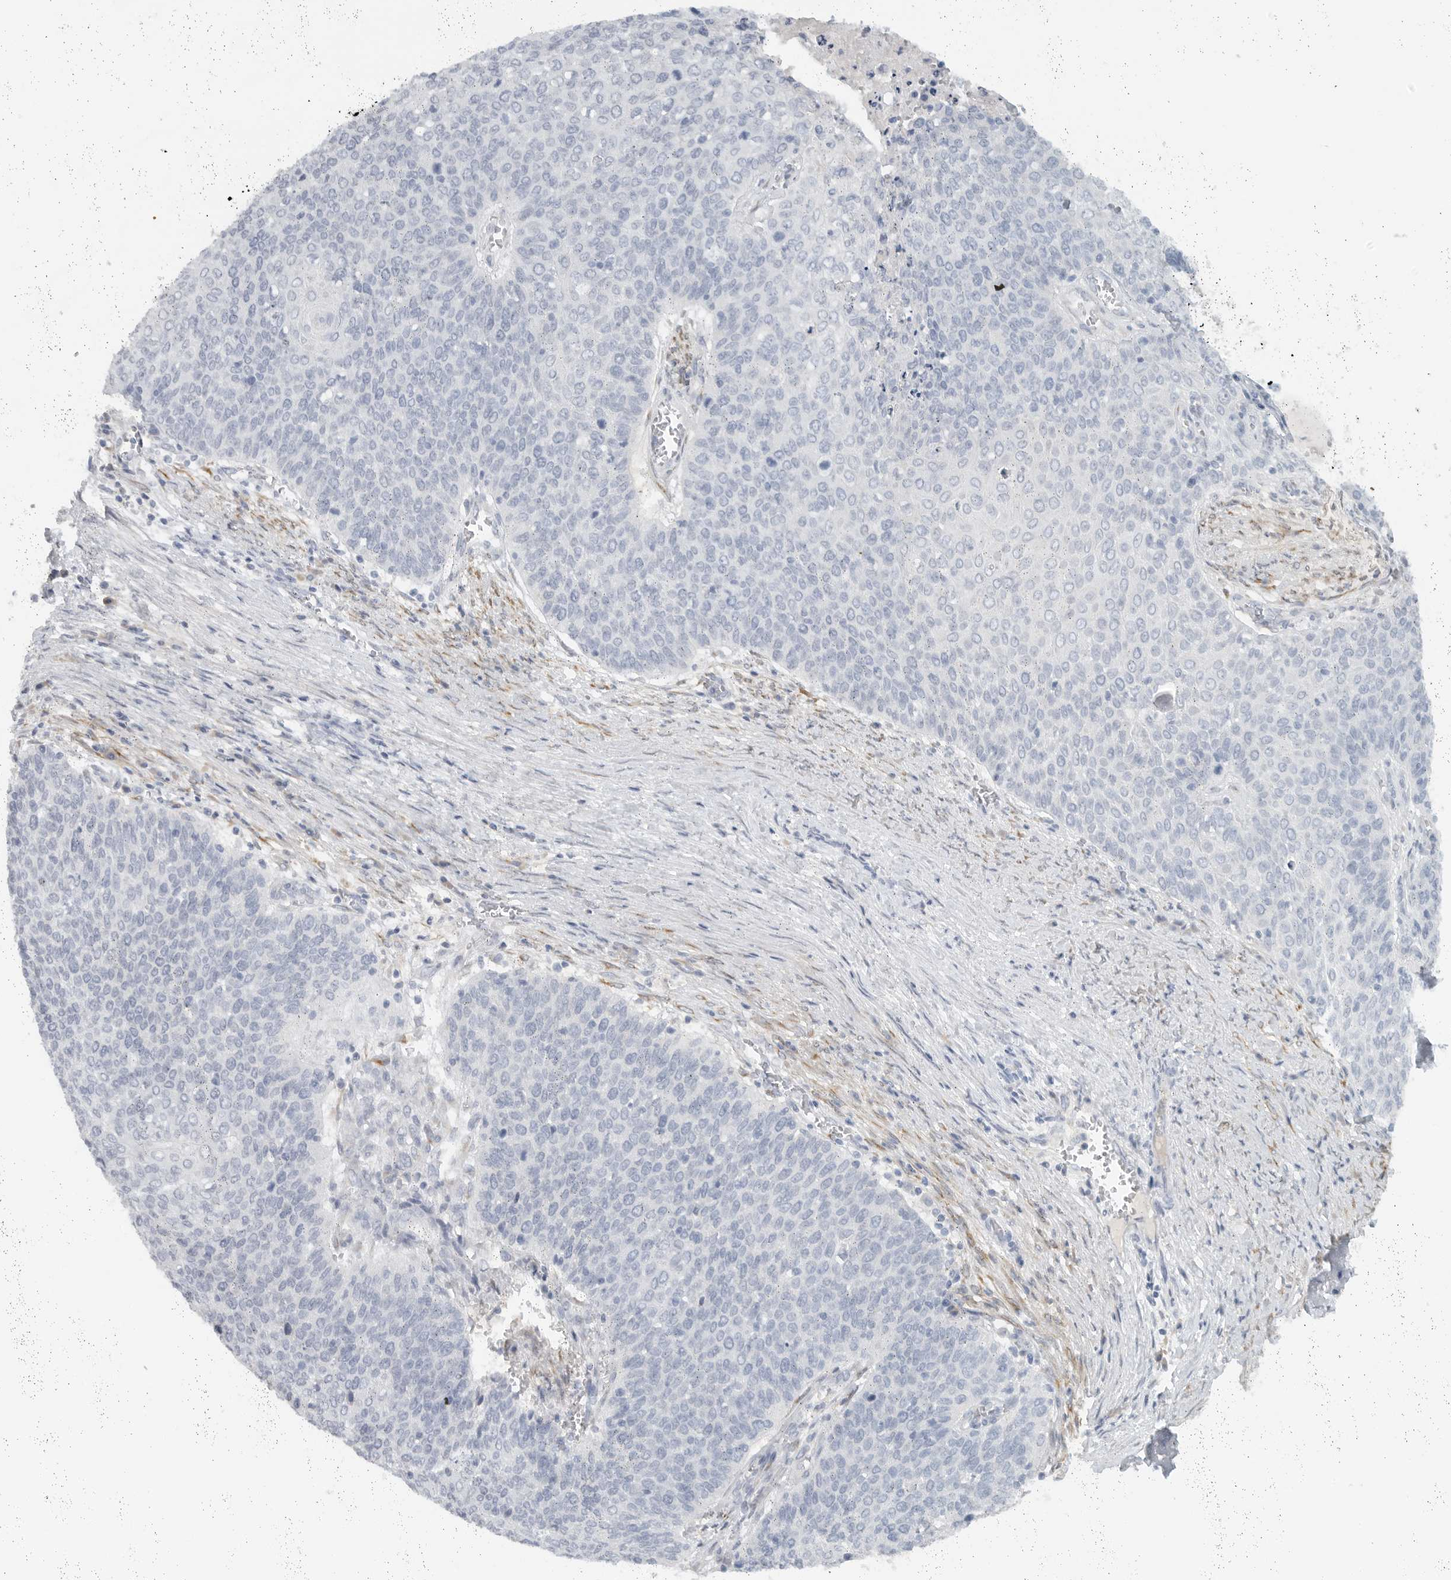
{"staining": {"intensity": "negative", "quantity": "none", "location": "none"}, "tissue": "cervical cancer", "cell_type": "Tumor cells", "image_type": "cancer", "snomed": [{"axis": "morphology", "description": "Squamous cell carcinoma, NOS"}, {"axis": "topography", "description": "Cervix"}], "caption": "This is an immunohistochemistry photomicrograph of human squamous cell carcinoma (cervical). There is no staining in tumor cells.", "gene": "PAM", "patient": {"sex": "female", "age": 39}}